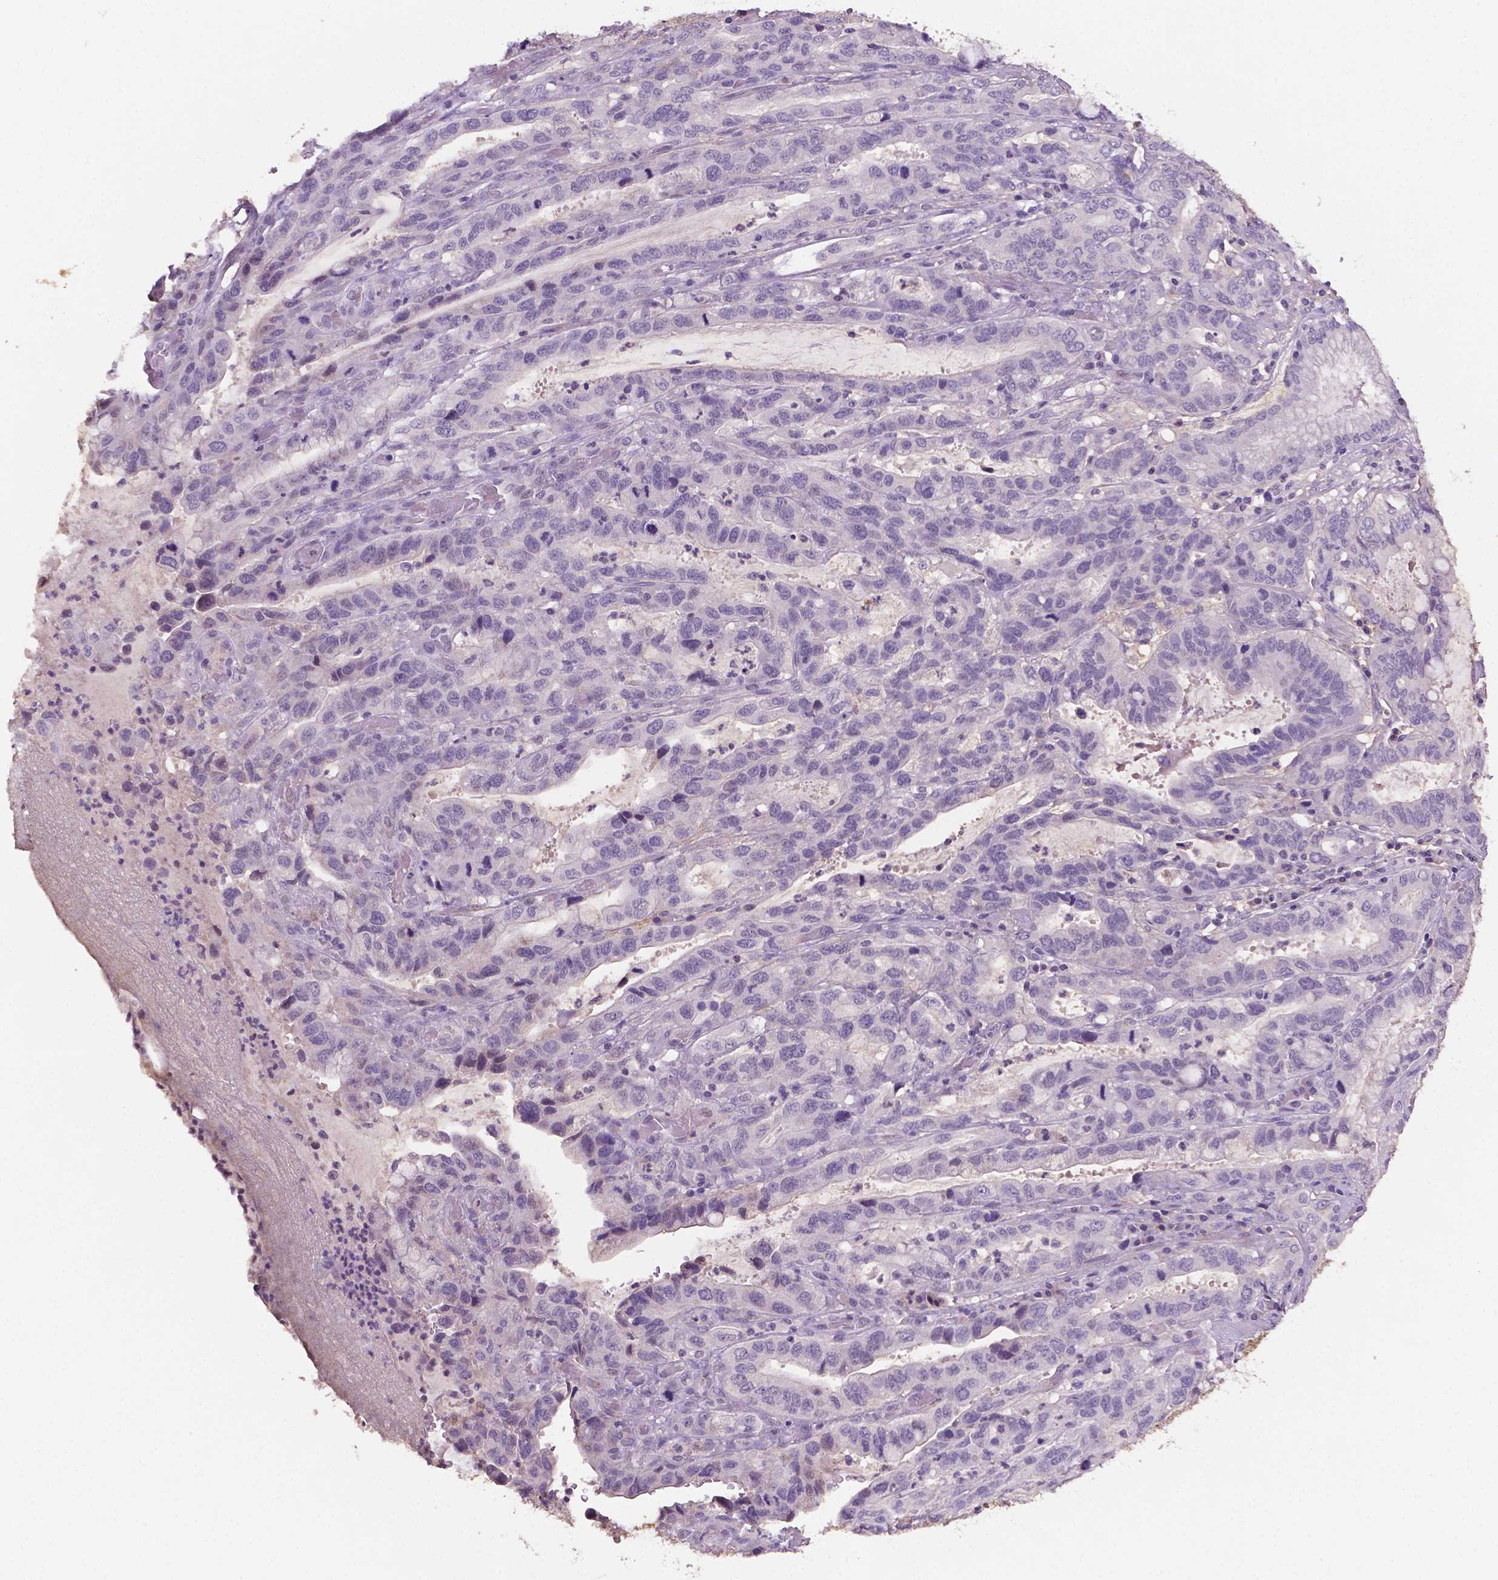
{"staining": {"intensity": "negative", "quantity": "none", "location": "none"}, "tissue": "stomach cancer", "cell_type": "Tumor cells", "image_type": "cancer", "snomed": [{"axis": "morphology", "description": "Adenocarcinoma, NOS"}, {"axis": "topography", "description": "Stomach, lower"}], "caption": "There is no significant staining in tumor cells of stomach cancer.", "gene": "FBLN1", "patient": {"sex": "female", "age": 76}}